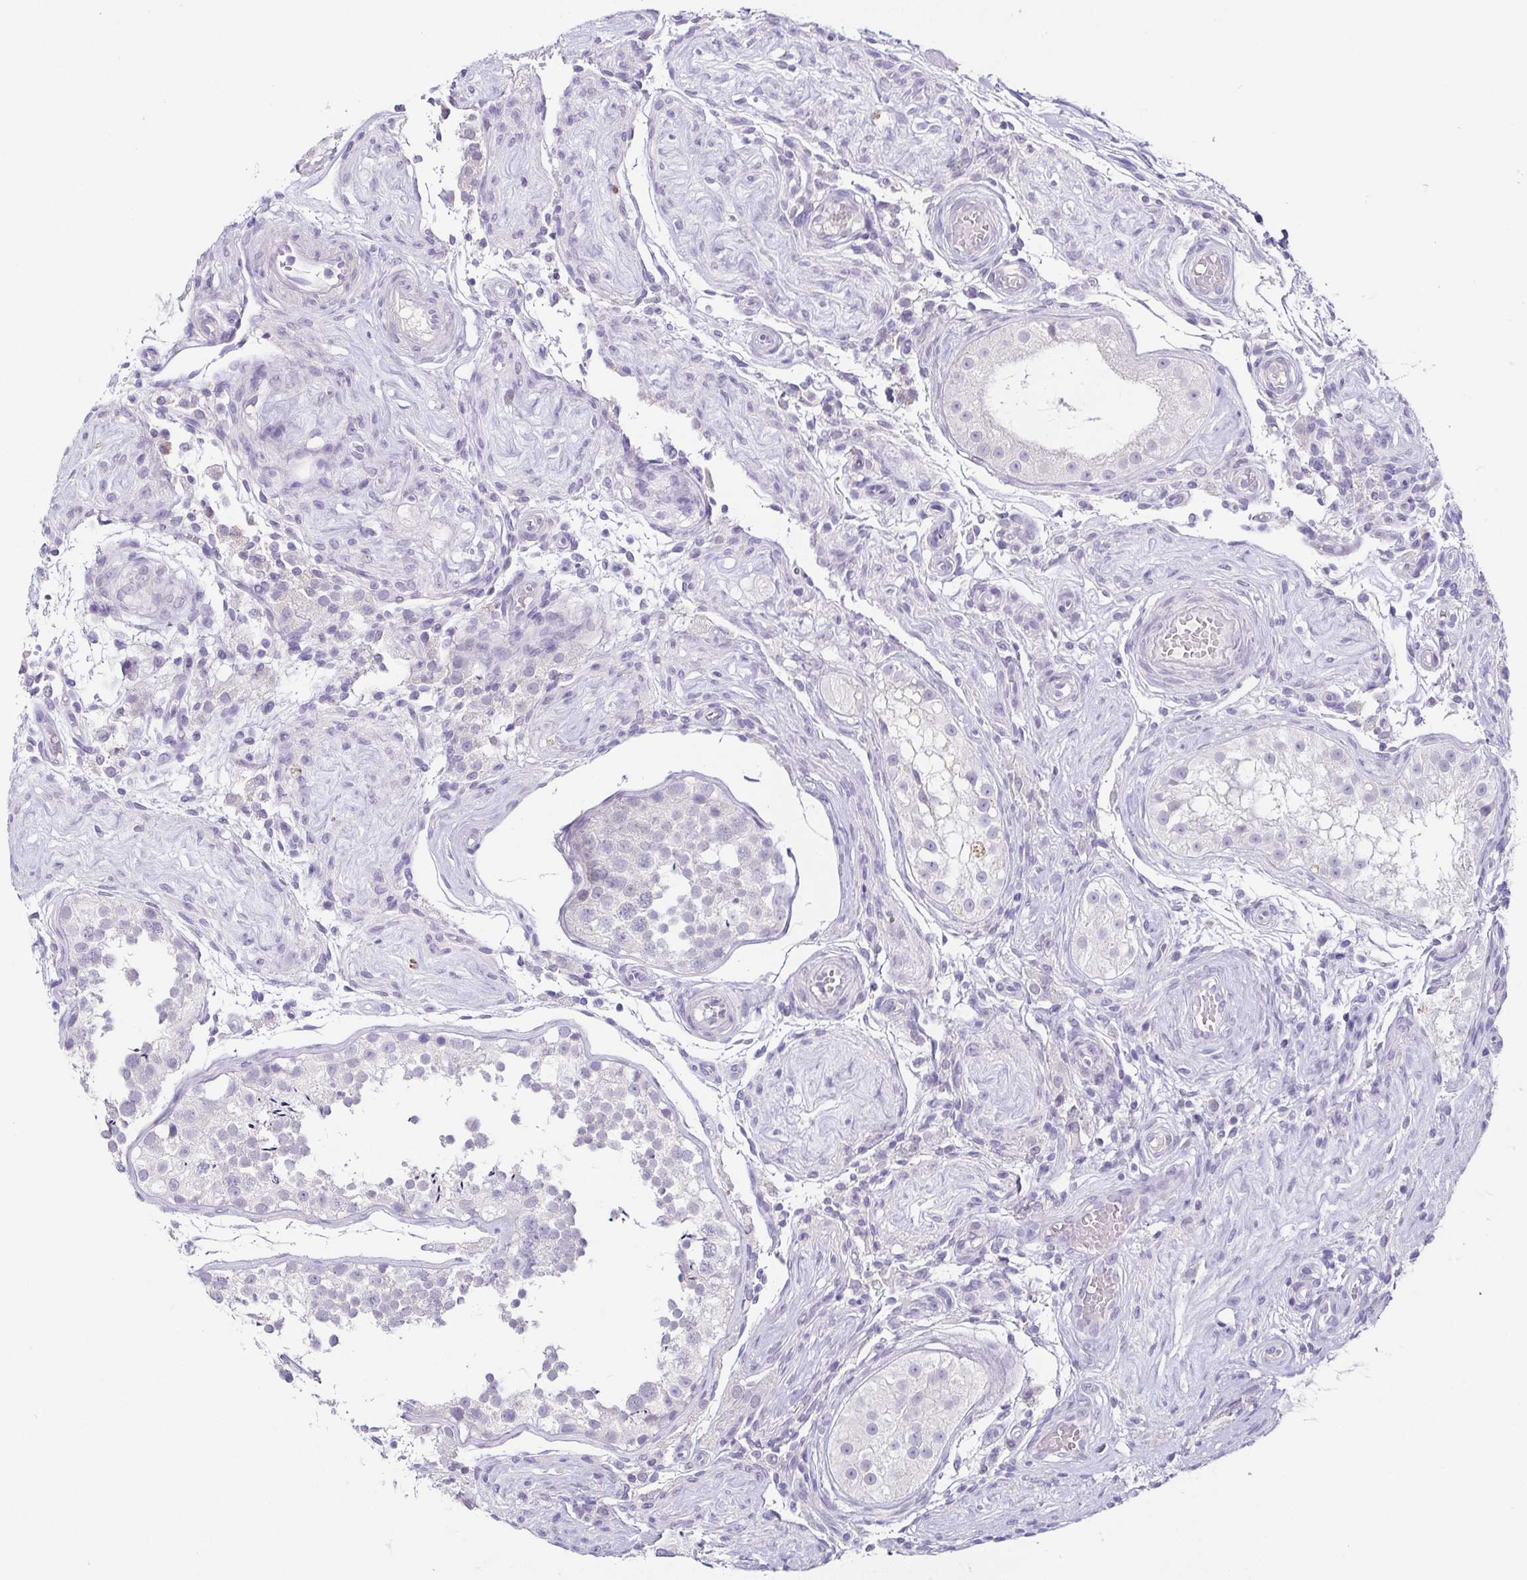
{"staining": {"intensity": "negative", "quantity": "none", "location": "none"}, "tissue": "testis", "cell_type": "Cells in seminiferous ducts", "image_type": "normal", "snomed": [{"axis": "morphology", "description": "Normal tissue, NOS"}, {"axis": "morphology", "description": "Seminoma, NOS"}, {"axis": "topography", "description": "Testis"}], "caption": "Protein analysis of benign testis displays no significant positivity in cells in seminiferous ducts. (IHC, brightfield microscopy, high magnification).", "gene": "TP73", "patient": {"sex": "male", "age": 29}}